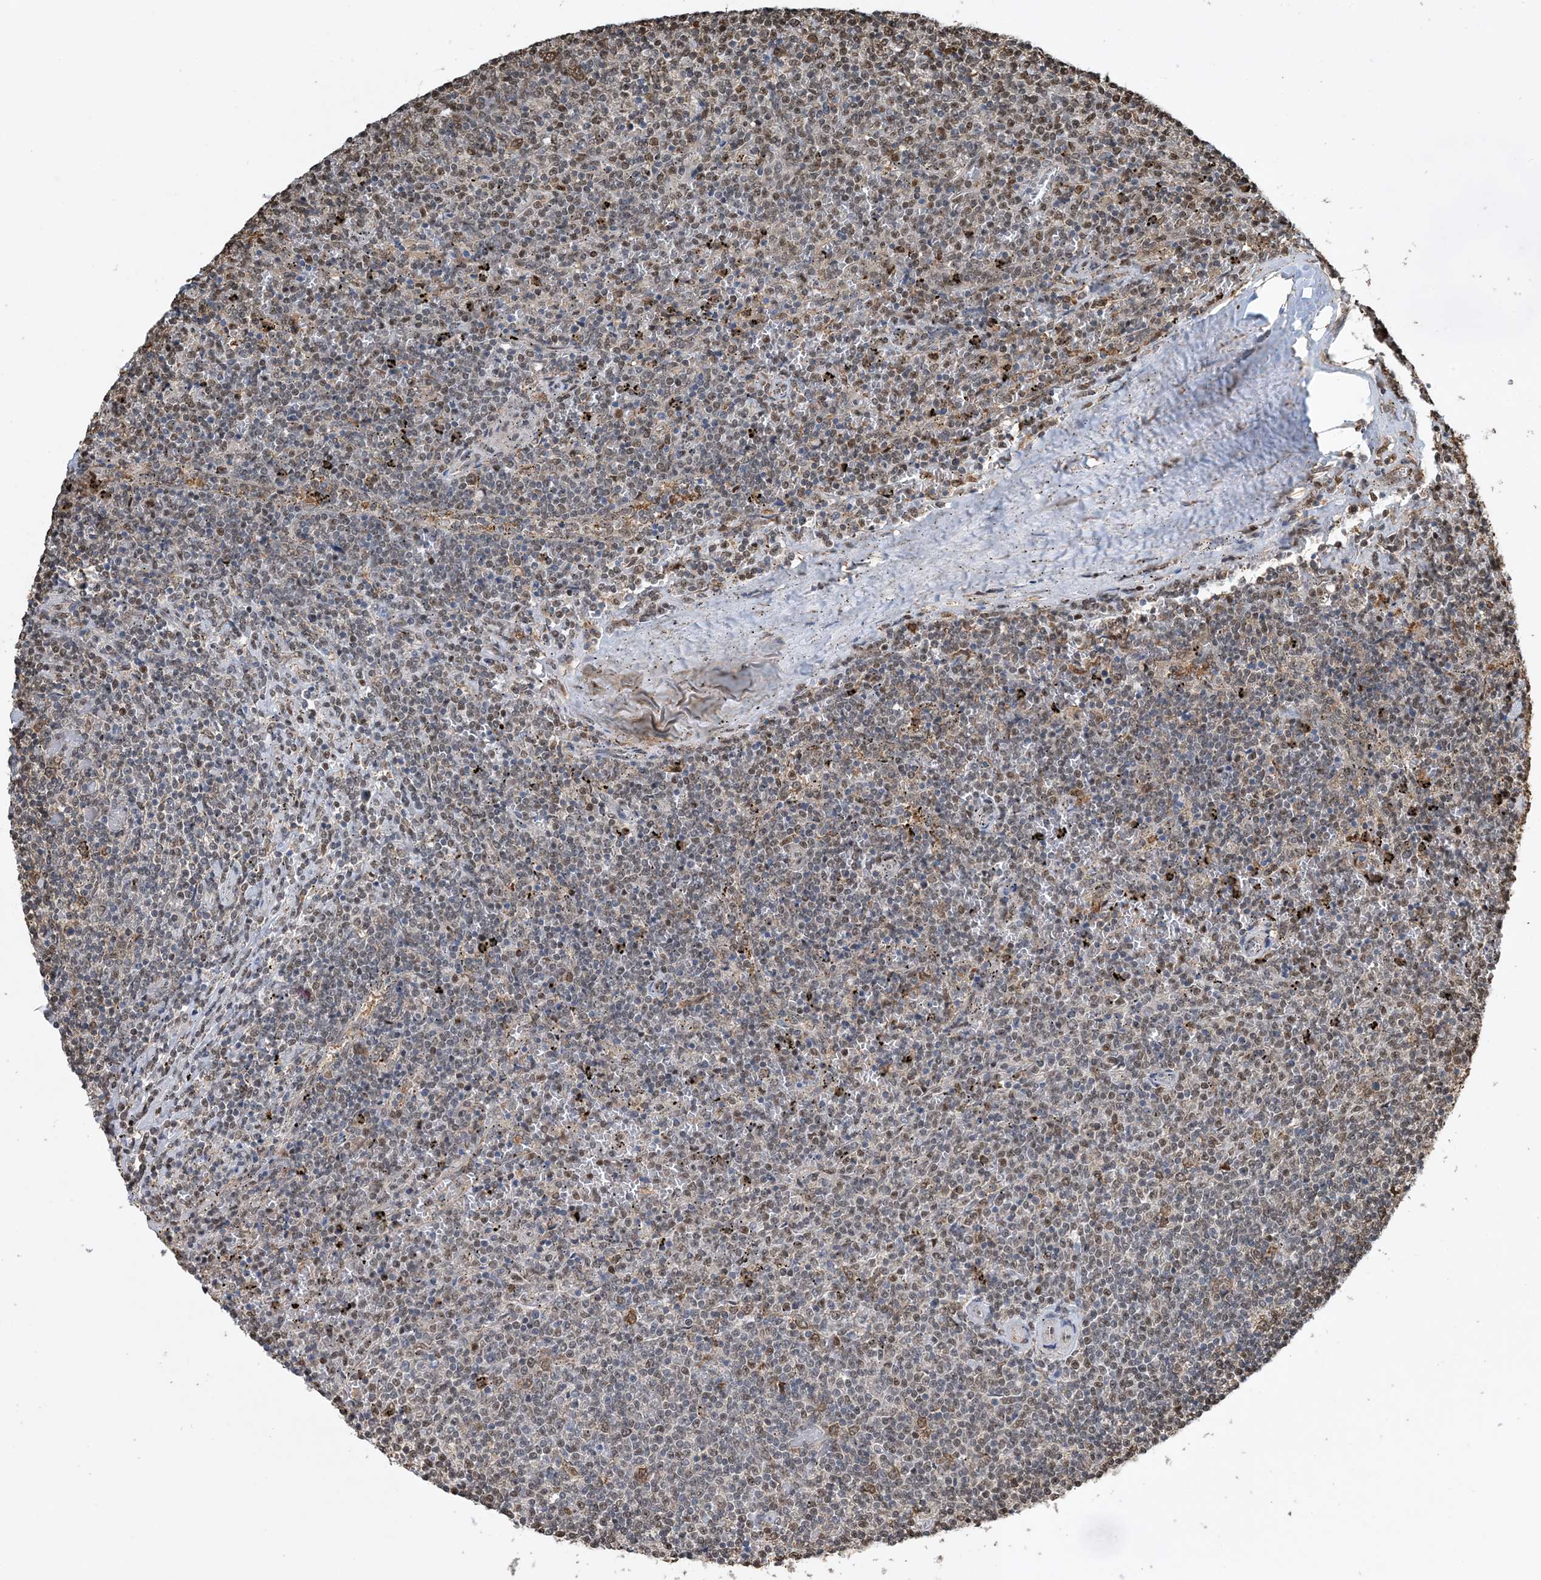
{"staining": {"intensity": "weak", "quantity": "25%-75%", "location": "nuclear"}, "tissue": "lymphoma", "cell_type": "Tumor cells", "image_type": "cancer", "snomed": [{"axis": "morphology", "description": "Malignant lymphoma, non-Hodgkin's type, Low grade"}, {"axis": "topography", "description": "Spleen"}], "caption": "Approximately 25%-75% of tumor cells in human low-grade malignant lymphoma, non-Hodgkin's type exhibit weak nuclear protein positivity as visualized by brown immunohistochemical staining.", "gene": "HSPA1A", "patient": {"sex": "female", "age": 50}}